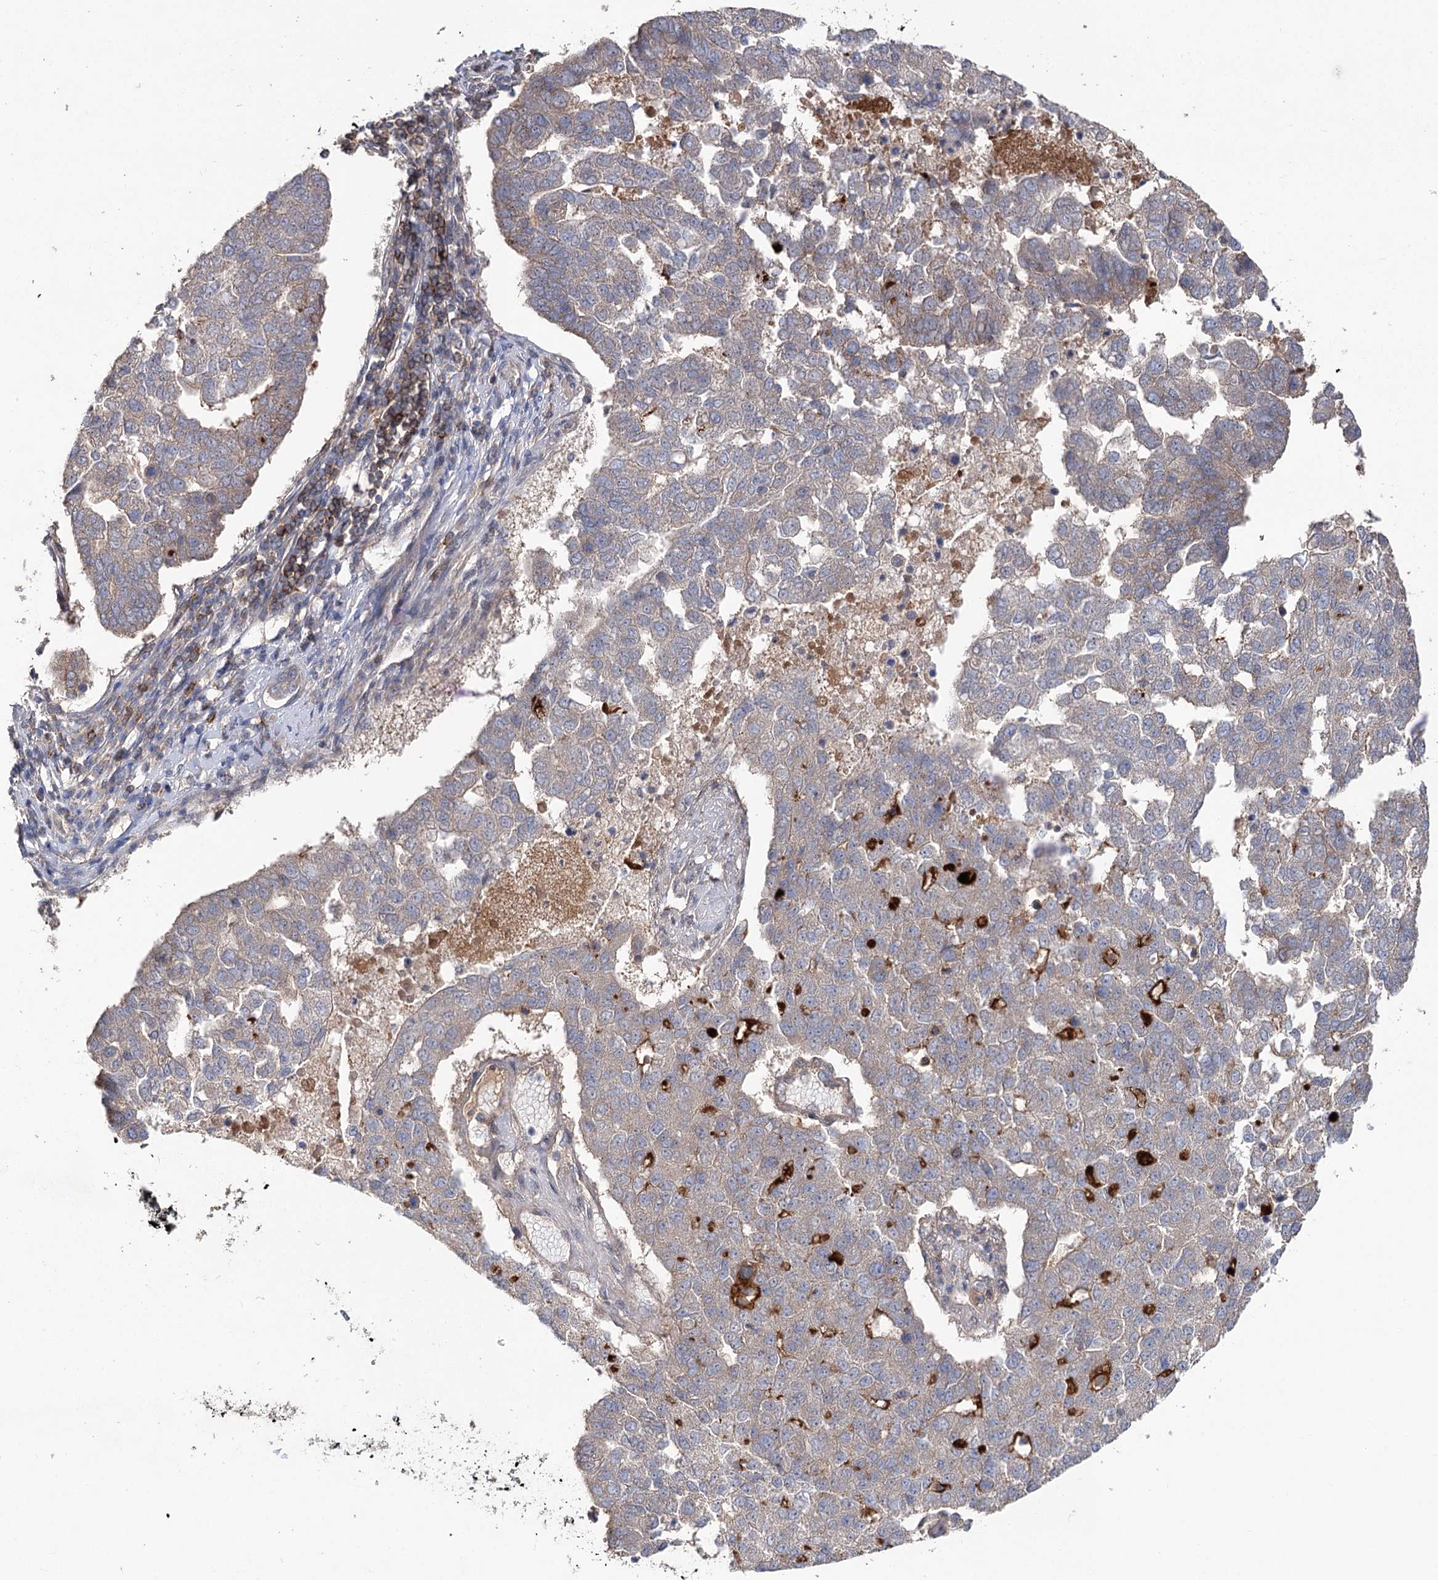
{"staining": {"intensity": "weak", "quantity": "25%-75%", "location": "cytoplasmic/membranous"}, "tissue": "pancreatic cancer", "cell_type": "Tumor cells", "image_type": "cancer", "snomed": [{"axis": "morphology", "description": "Adenocarcinoma, NOS"}, {"axis": "topography", "description": "Pancreas"}], "caption": "Immunohistochemistry (IHC) (DAB) staining of human pancreatic adenocarcinoma shows weak cytoplasmic/membranous protein staining in about 25%-75% of tumor cells.", "gene": "STX6", "patient": {"sex": "female", "age": 61}}